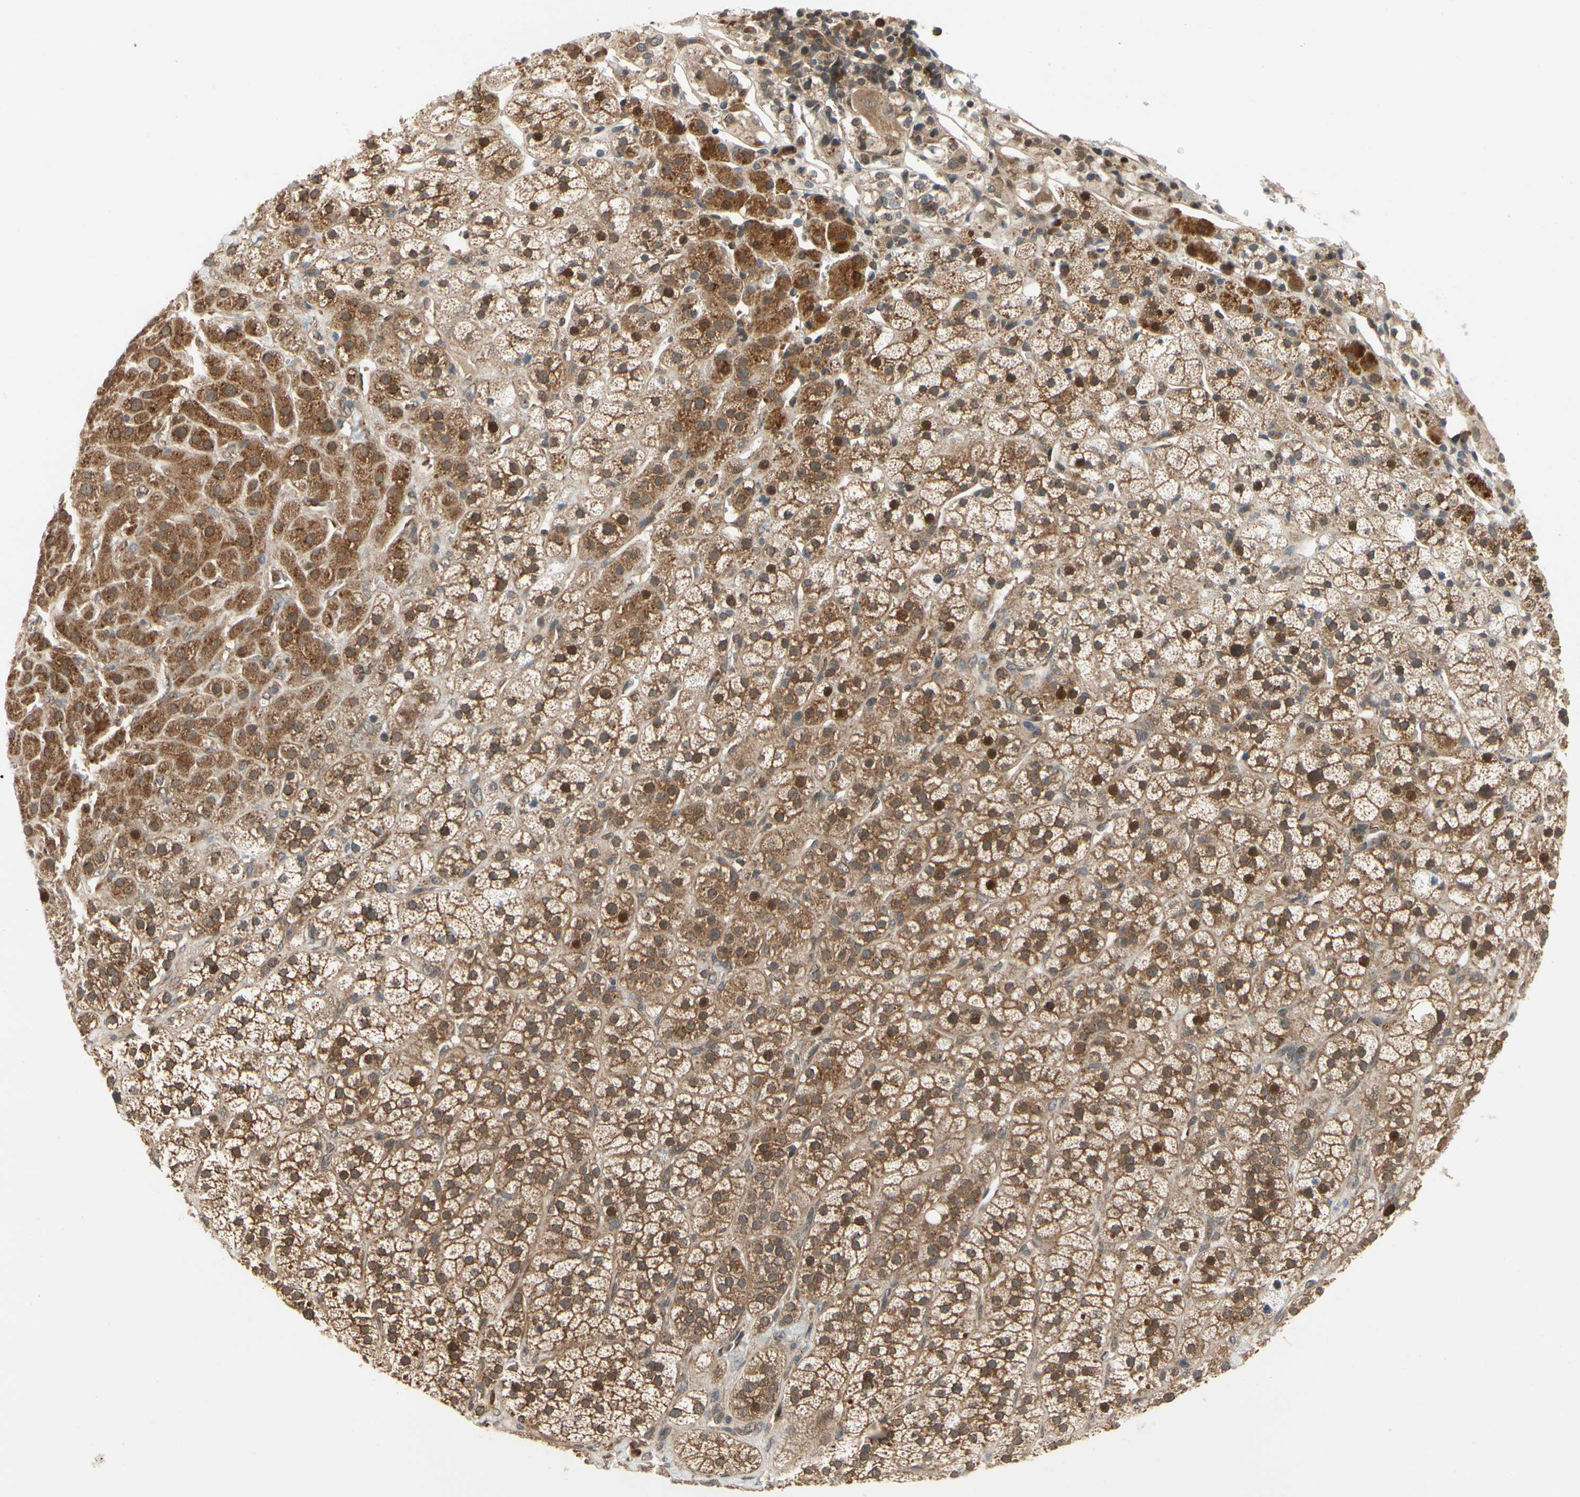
{"staining": {"intensity": "moderate", "quantity": ">75%", "location": "cytoplasmic/membranous"}, "tissue": "adrenal gland", "cell_type": "Glandular cells", "image_type": "normal", "snomed": [{"axis": "morphology", "description": "Normal tissue, NOS"}, {"axis": "topography", "description": "Adrenal gland"}], "caption": "Normal adrenal gland demonstrates moderate cytoplasmic/membranous expression in about >75% of glandular cells, visualized by immunohistochemistry. Immunohistochemistry (ihc) stains the protein of interest in brown and the nuclei are stained blue.", "gene": "TDRP", "patient": {"sex": "male", "age": 56}}